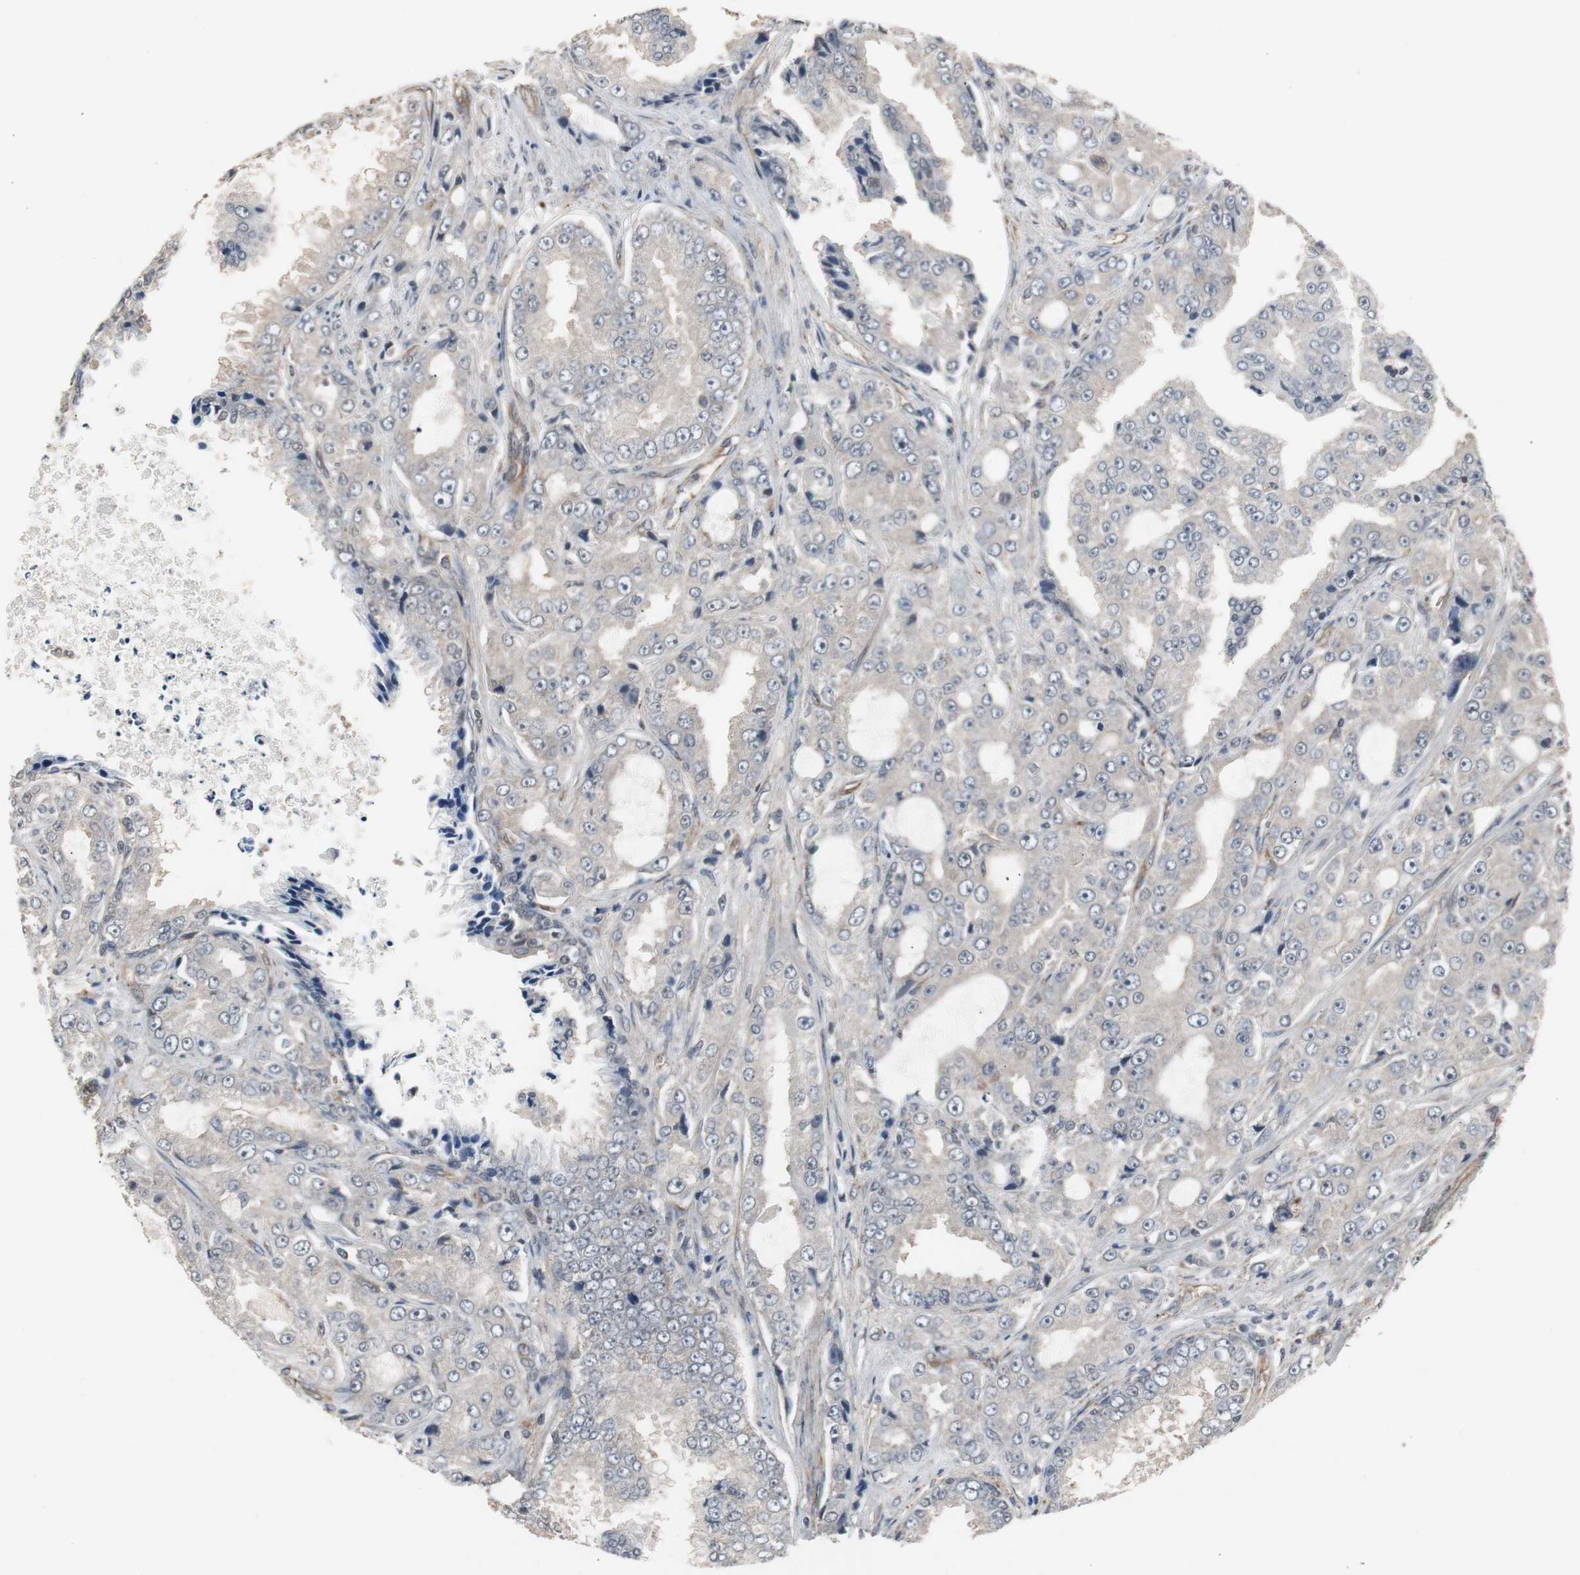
{"staining": {"intensity": "weak", "quantity": ">75%", "location": "cytoplasmic/membranous"}, "tissue": "prostate cancer", "cell_type": "Tumor cells", "image_type": "cancer", "snomed": [{"axis": "morphology", "description": "Adenocarcinoma, High grade"}, {"axis": "topography", "description": "Prostate"}], "caption": "Immunohistochemical staining of human prostate cancer (high-grade adenocarcinoma) exhibits weak cytoplasmic/membranous protein positivity in approximately >75% of tumor cells. Immunohistochemistry (ihc) stains the protein of interest in brown and the nuclei are stained blue.", "gene": "ATP2B2", "patient": {"sex": "male", "age": 73}}